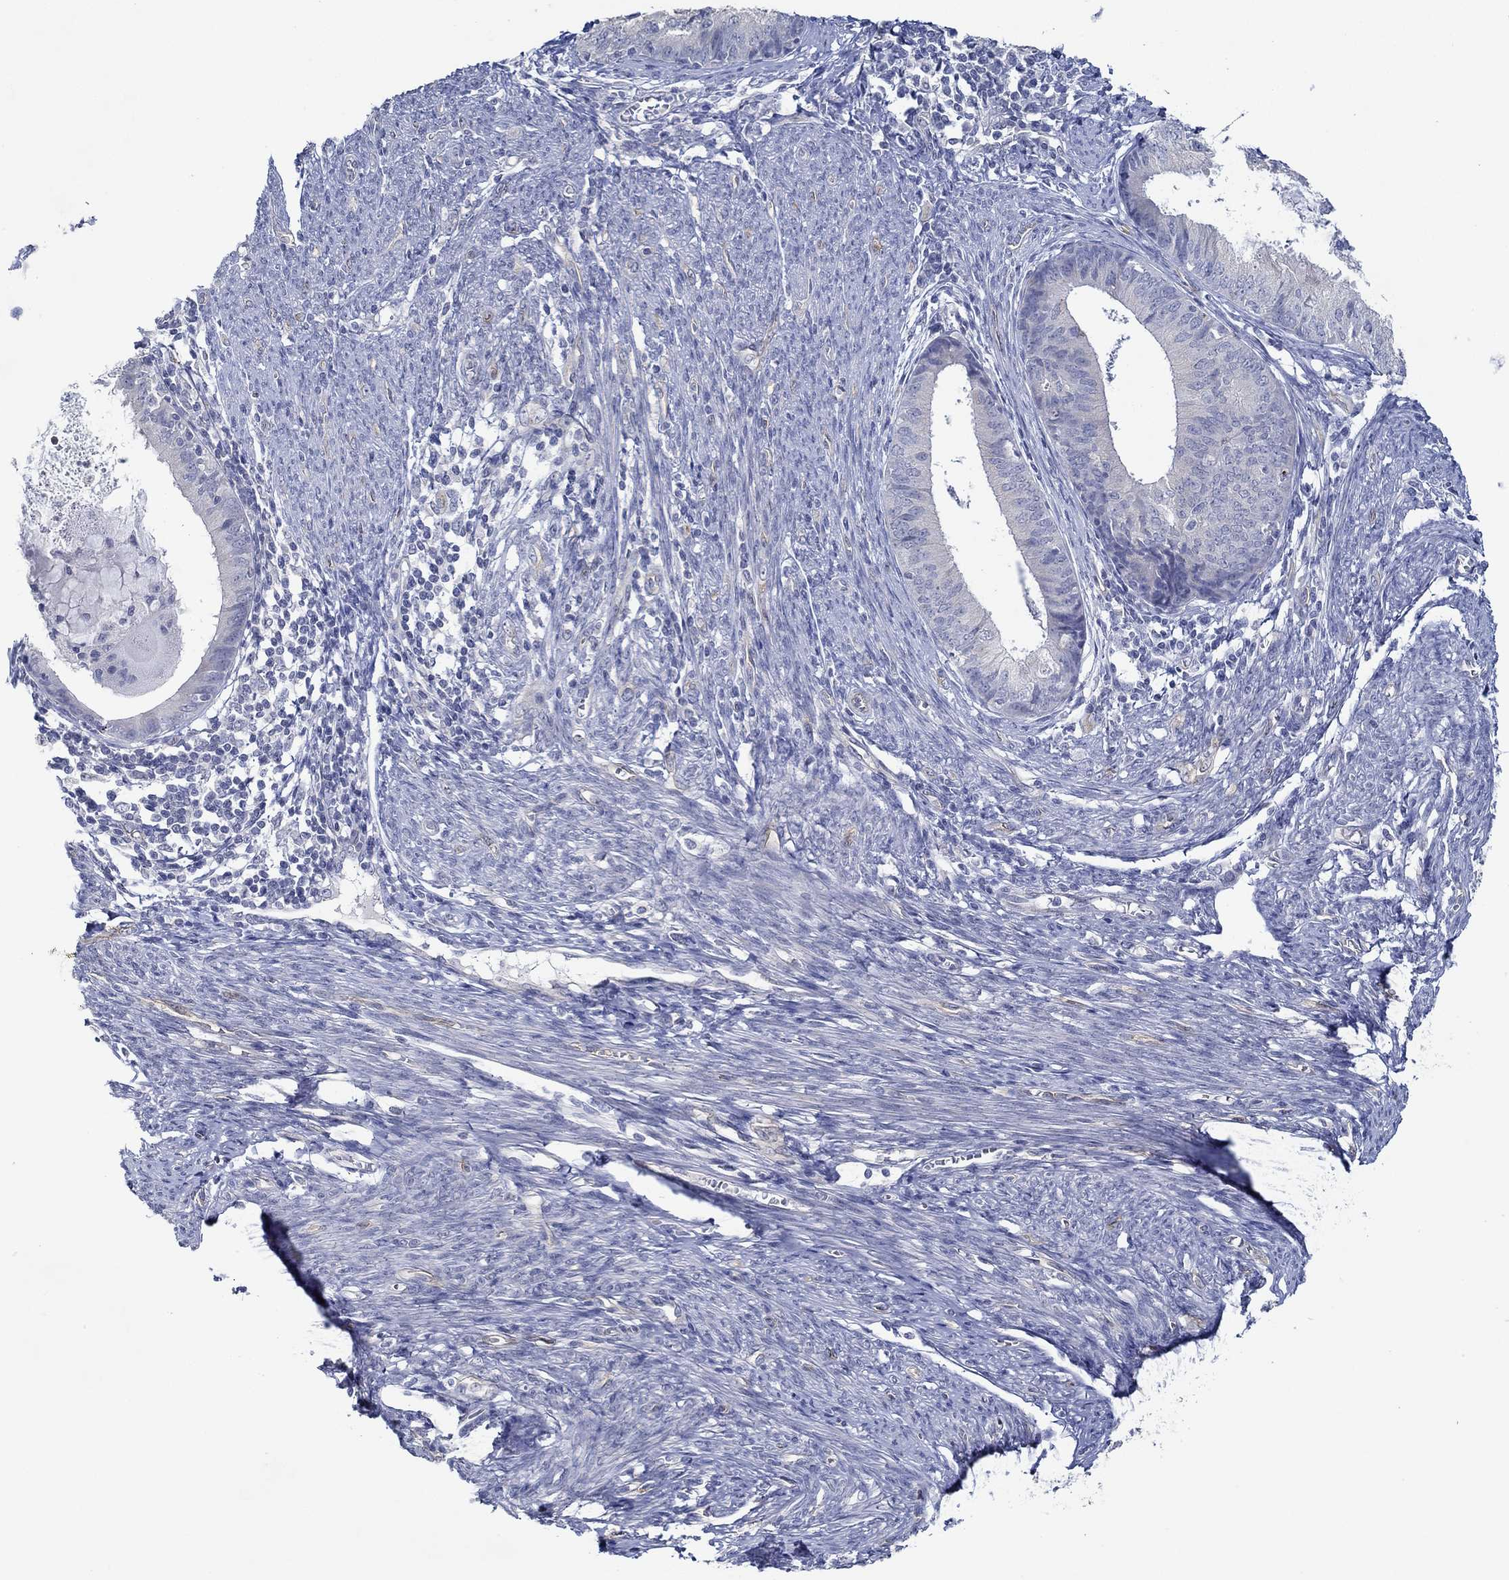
{"staining": {"intensity": "negative", "quantity": "none", "location": "none"}, "tissue": "endometrial cancer", "cell_type": "Tumor cells", "image_type": "cancer", "snomed": [{"axis": "morphology", "description": "Adenocarcinoma, NOS"}, {"axis": "topography", "description": "Endometrium"}], "caption": "Tumor cells show no significant positivity in endometrial adenocarcinoma.", "gene": "GJA5", "patient": {"sex": "female", "age": 57}}